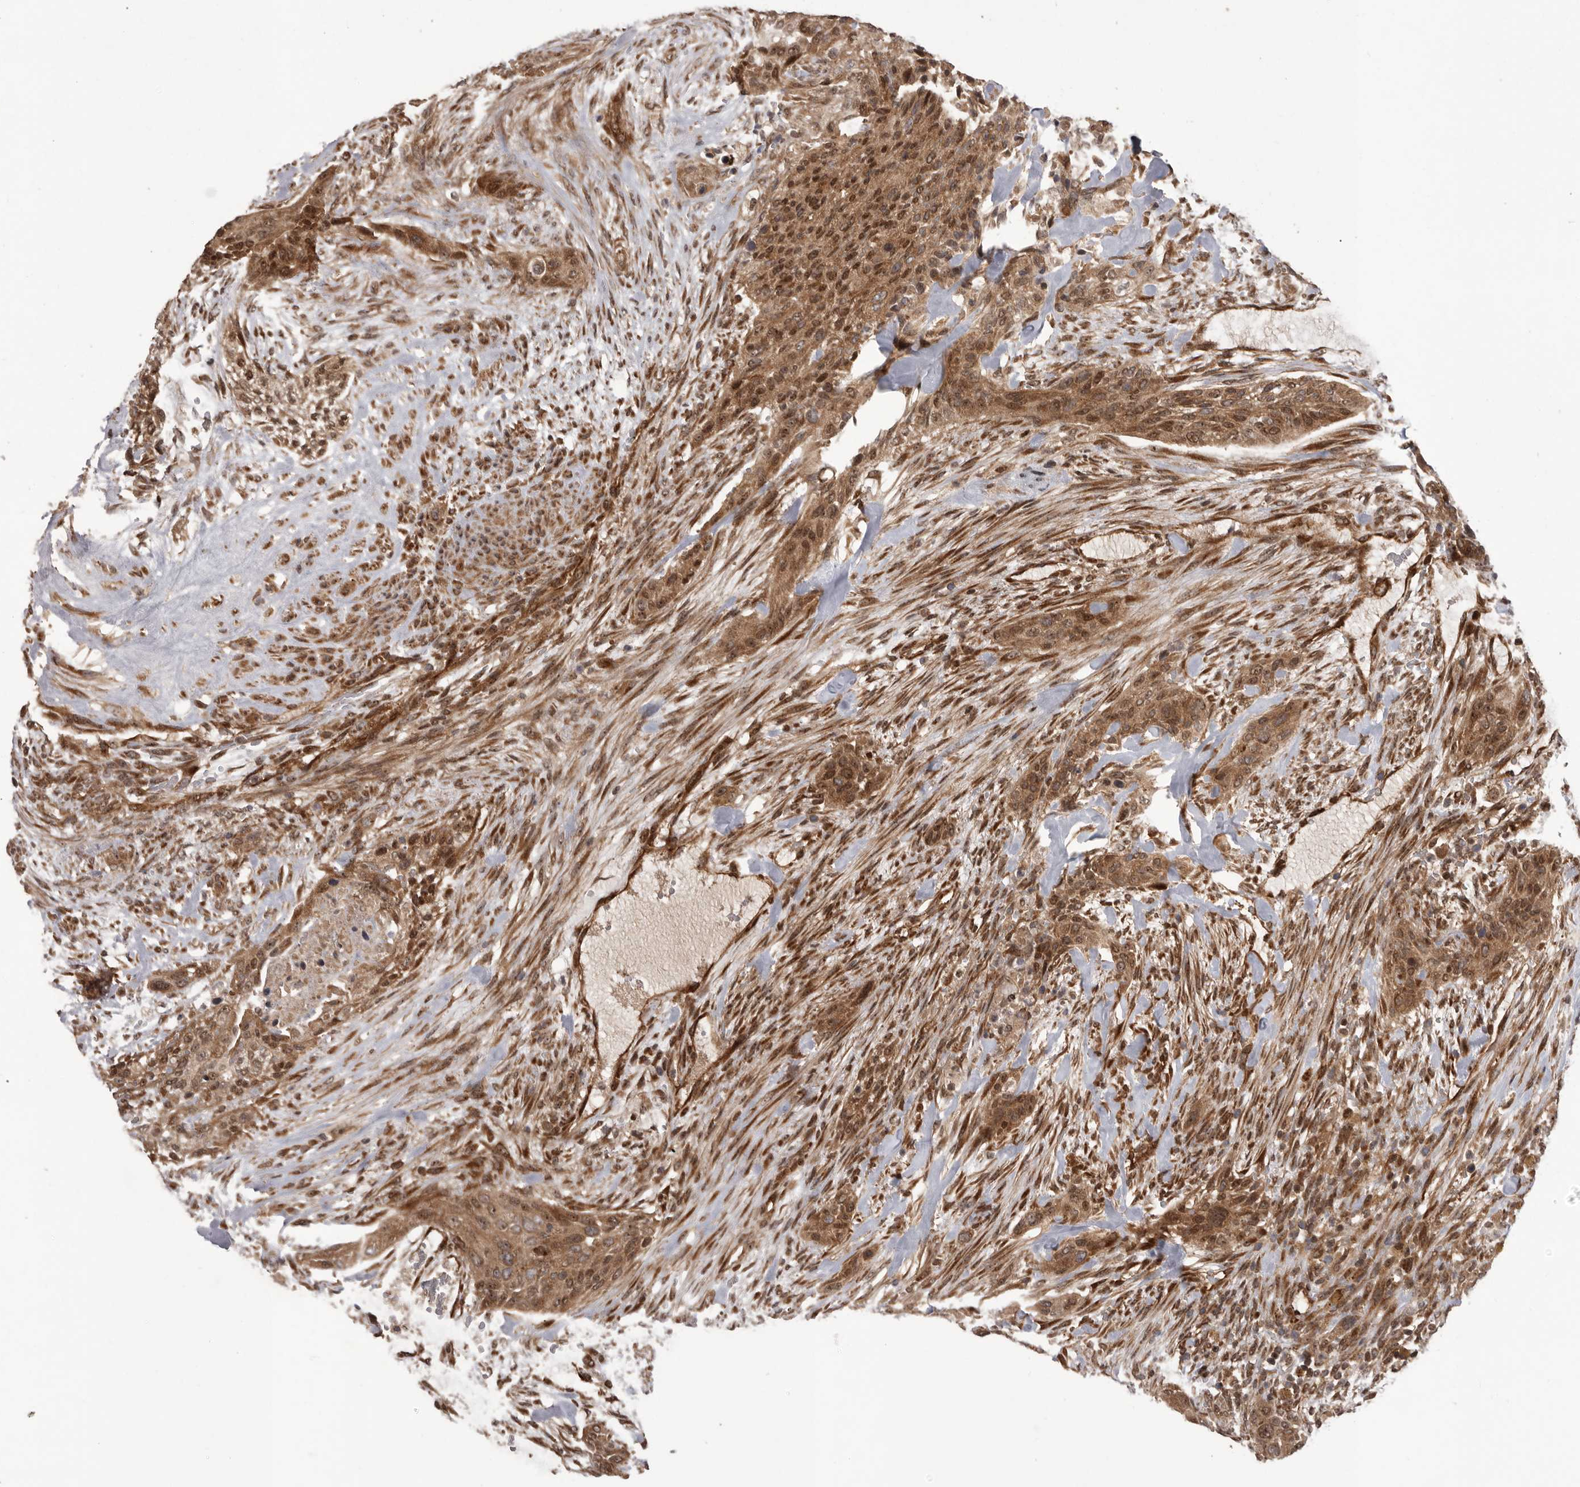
{"staining": {"intensity": "moderate", "quantity": ">75%", "location": "cytoplasmic/membranous,nuclear"}, "tissue": "urothelial cancer", "cell_type": "Tumor cells", "image_type": "cancer", "snomed": [{"axis": "morphology", "description": "Urothelial carcinoma, High grade"}, {"axis": "topography", "description": "Urinary bladder"}], "caption": "DAB immunohistochemical staining of human high-grade urothelial carcinoma shows moderate cytoplasmic/membranous and nuclear protein positivity in approximately >75% of tumor cells.", "gene": "DHDDS", "patient": {"sex": "male", "age": 35}}